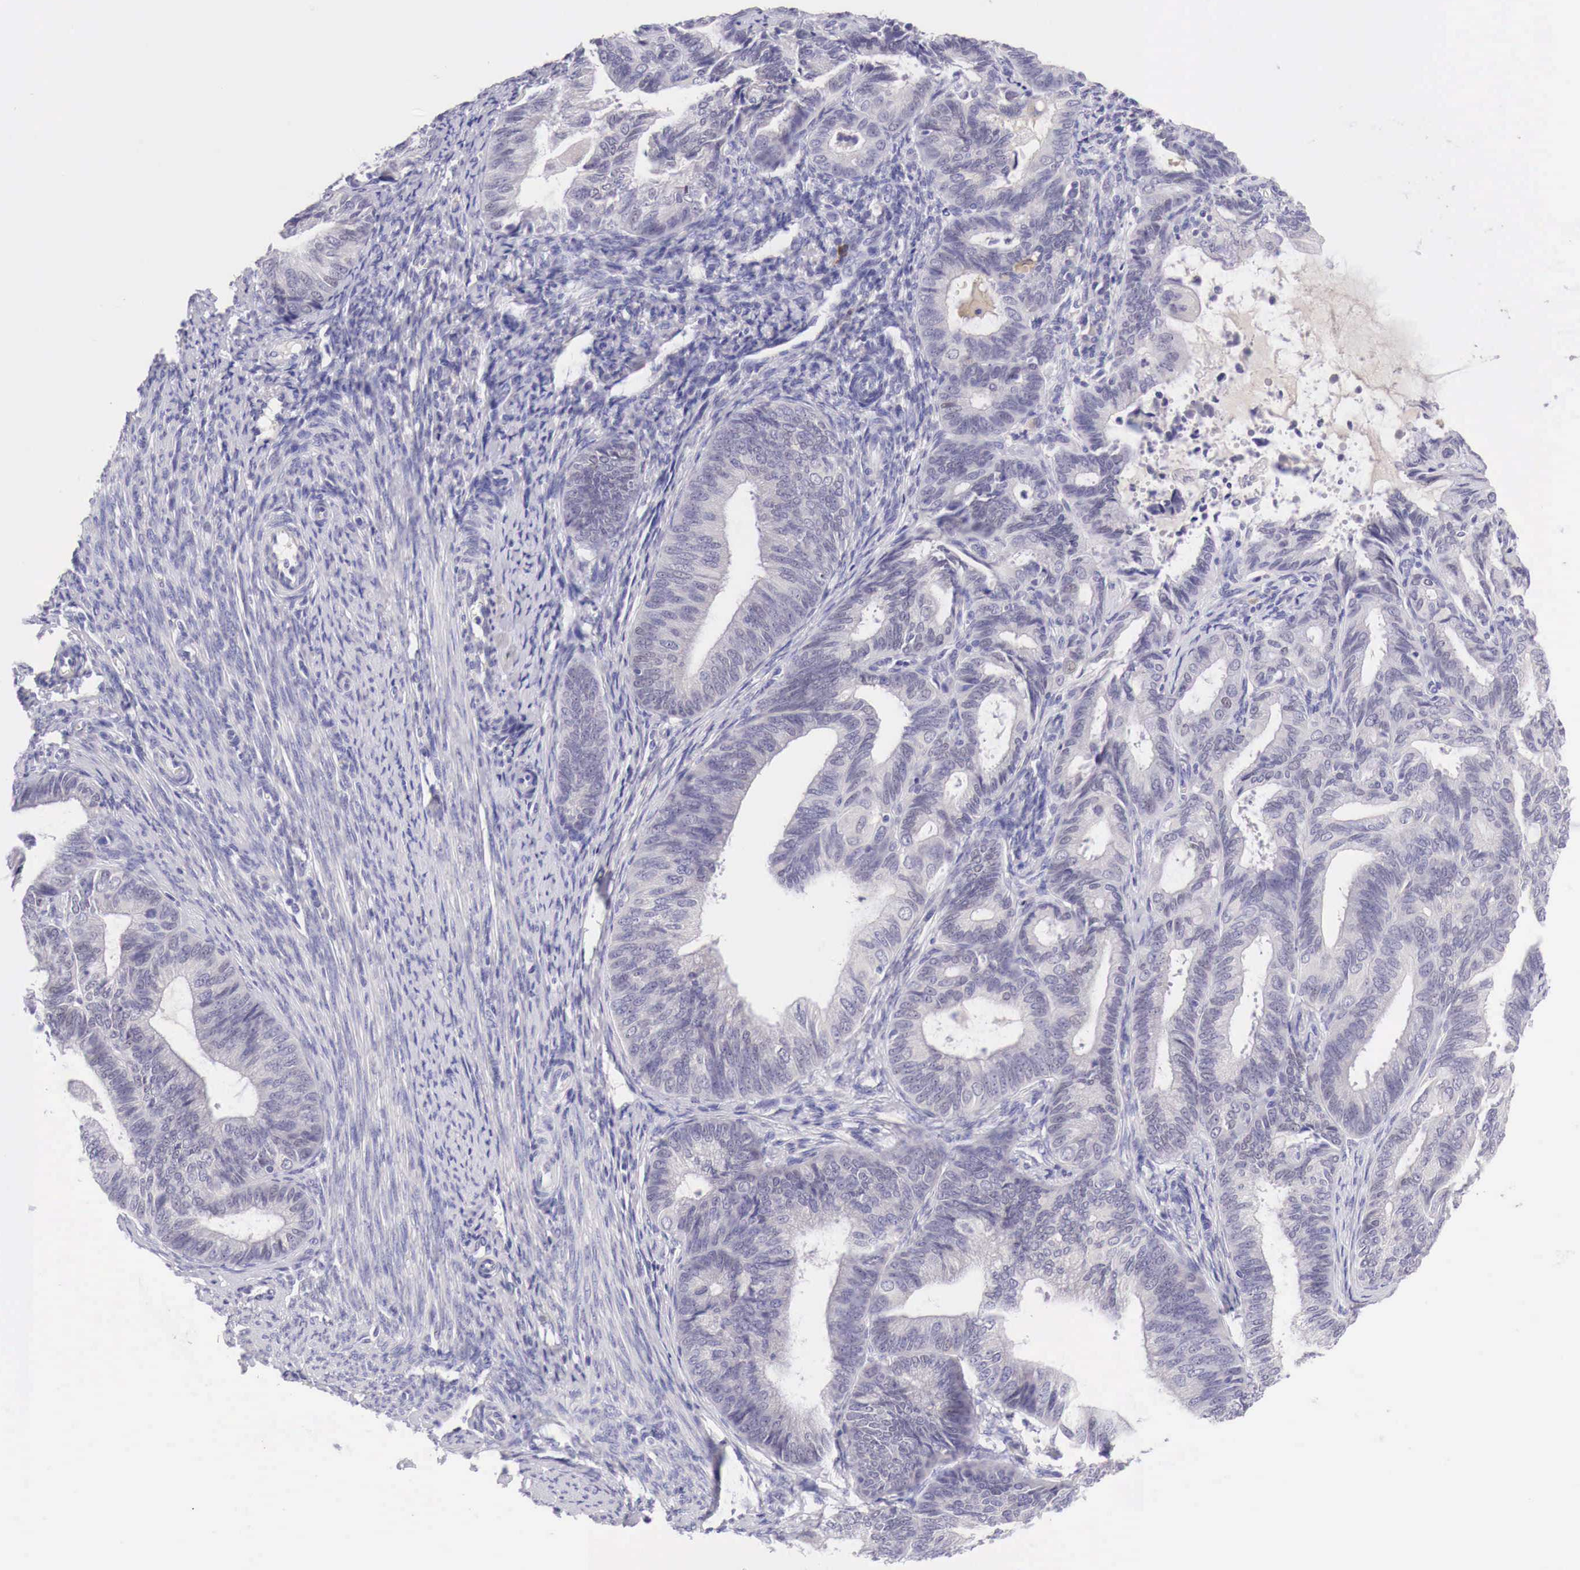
{"staining": {"intensity": "negative", "quantity": "none", "location": "none"}, "tissue": "endometrial cancer", "cell_type": "Tumor cells", "image_type": "cancer", "snomed": [{"axis": "morphology", "description": "Adenocarcinoma, NOS"}, {"axis": "topography", "description": "Endometrium"}], "caption": "Tumor cells show no significant protein expression in endometrial cancer.", "gene": "BCL6", "patient": {"sex": "female", "age": 63}}